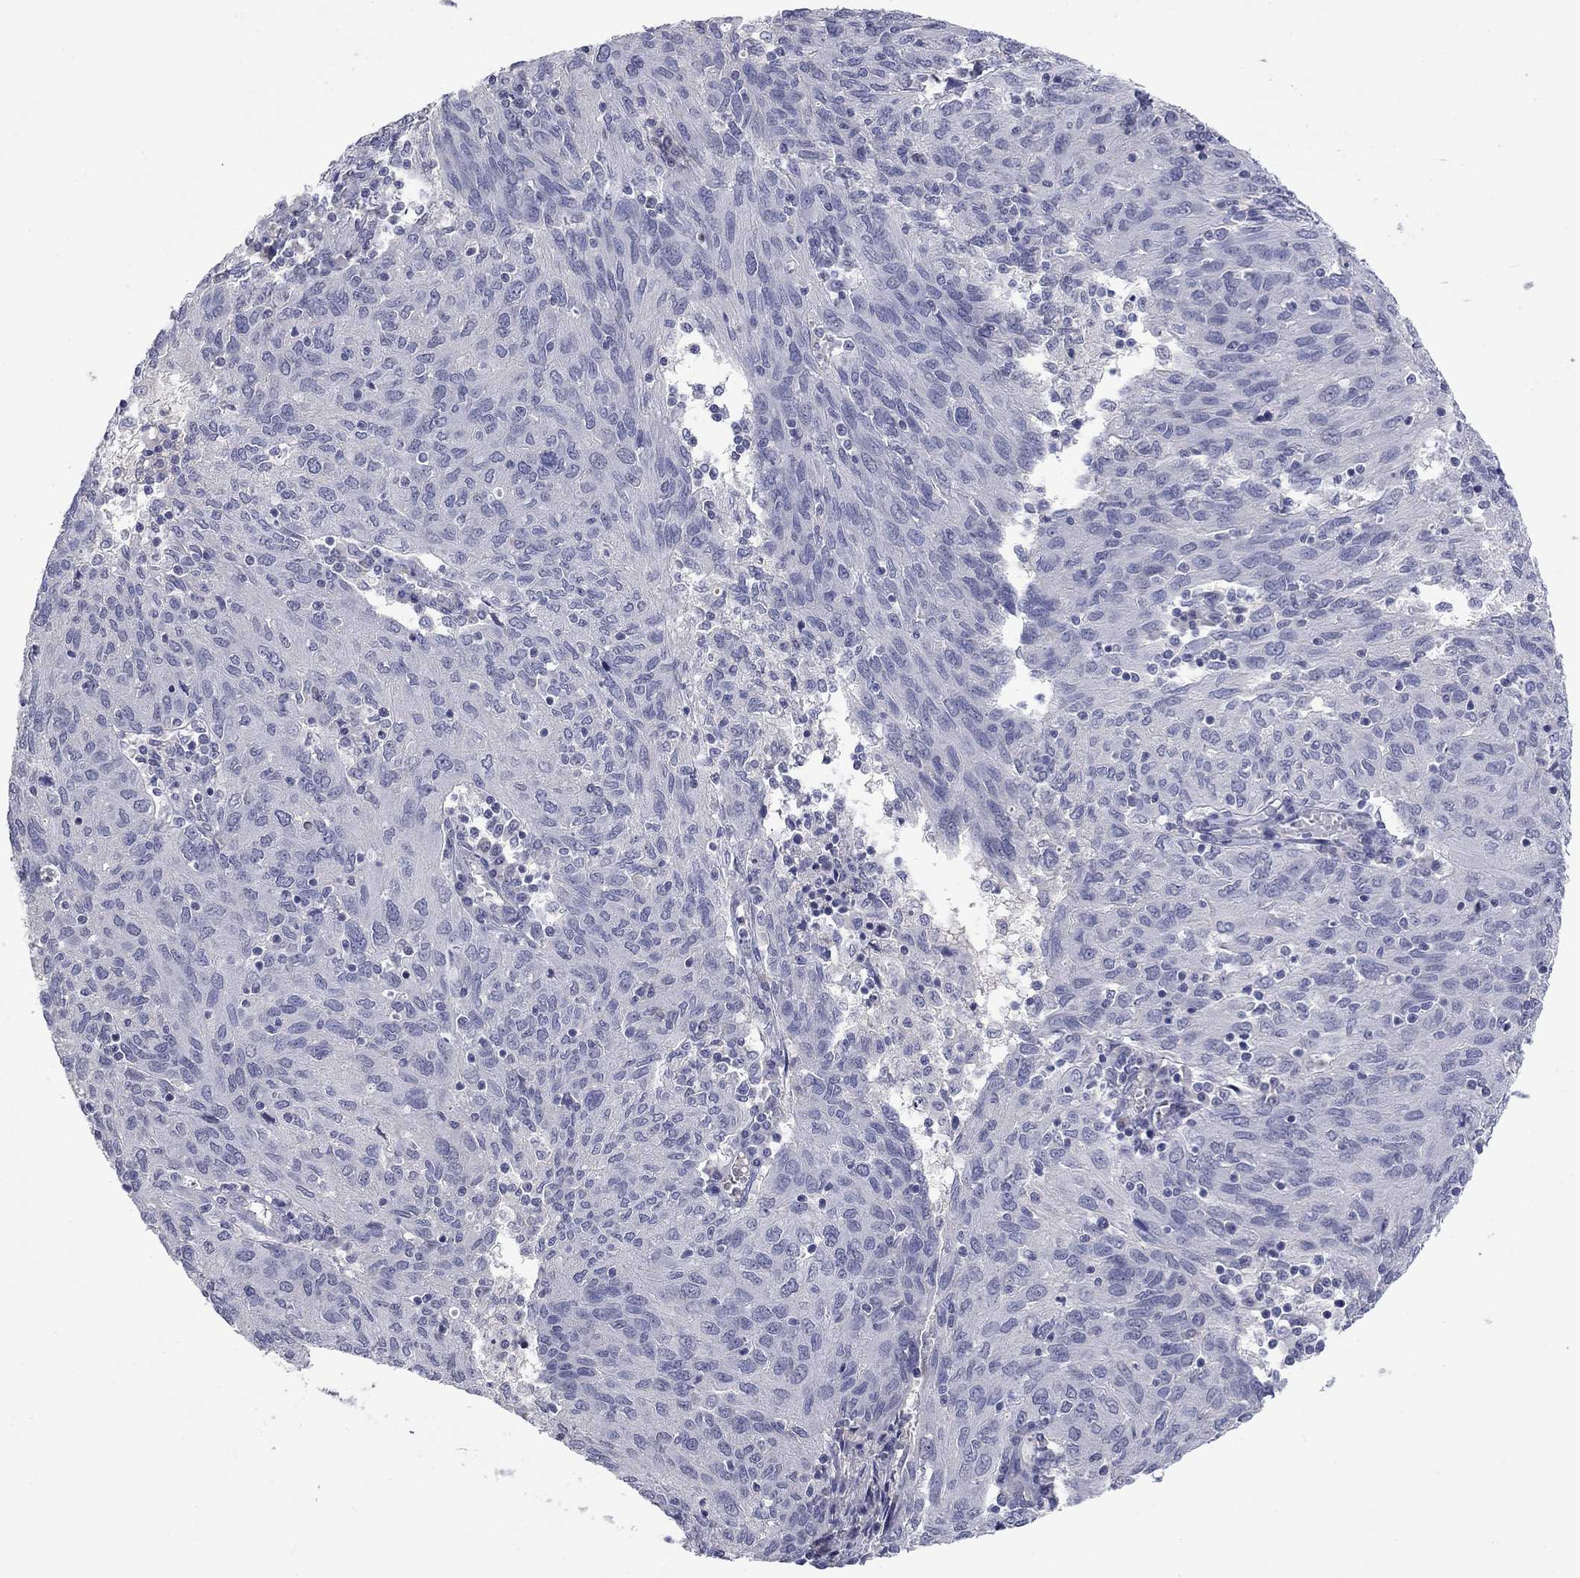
{"staining": {"intensity": "negative", "quantity": "none", "location": "none"}, "tissue": "ovarian cancer", "cell_type": "Tumor cells", "image_type": "cancer", "snomed": [{"axis": "morphology", "description": "Carcinoma, endometroid"}, {"axis": "topography", "description": "Ovary"}], "caption": "Immunohistochemistry (IHC) histopathology image of human ovarian cancer stained for a protein (brown), which shows no staining in tumor cells.", "gene": "IP6K3", "patient": {"sex": "female", "age": 50}}